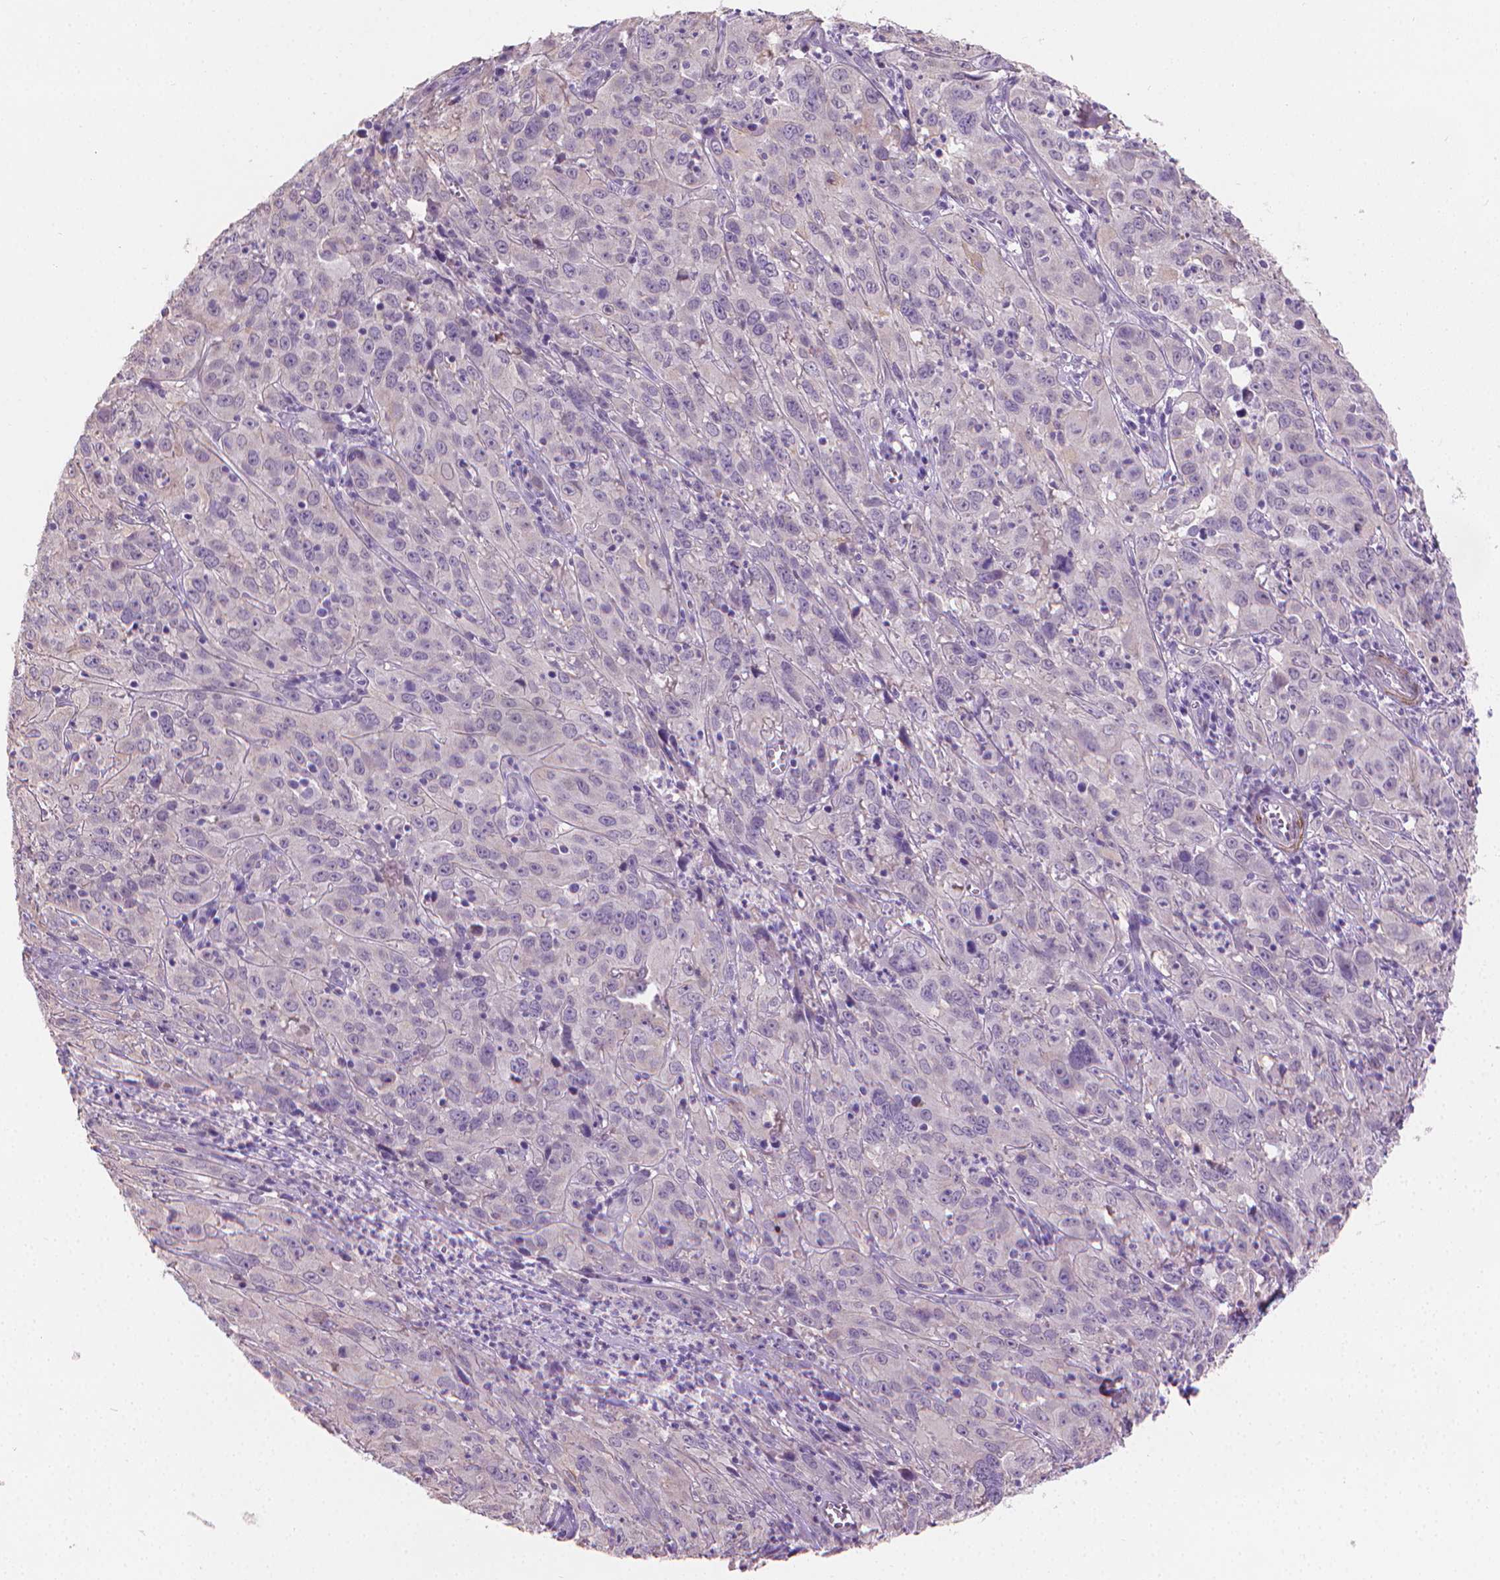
{"staining": {"intensity": "negative", "quantity": "none", "location": "none"}, "tissue": "cervical cancer", "cell_type": "Tumor cells", "image_type": "cancer", "snomed": [{"axis": "morphology", "description": "Squamous cell carcinoma, NOS"}, {"axis": "topography", "description": "Cervix"}], "caption": "High power microscopy micrograph of an immunohistochemistry (IHC) histopathology image of squamous cell carcinoma (cervical), revealing no significant staining in tumor cells.", "gene": "GSDMA", "patient": {"sex": "female", "age": 32}}